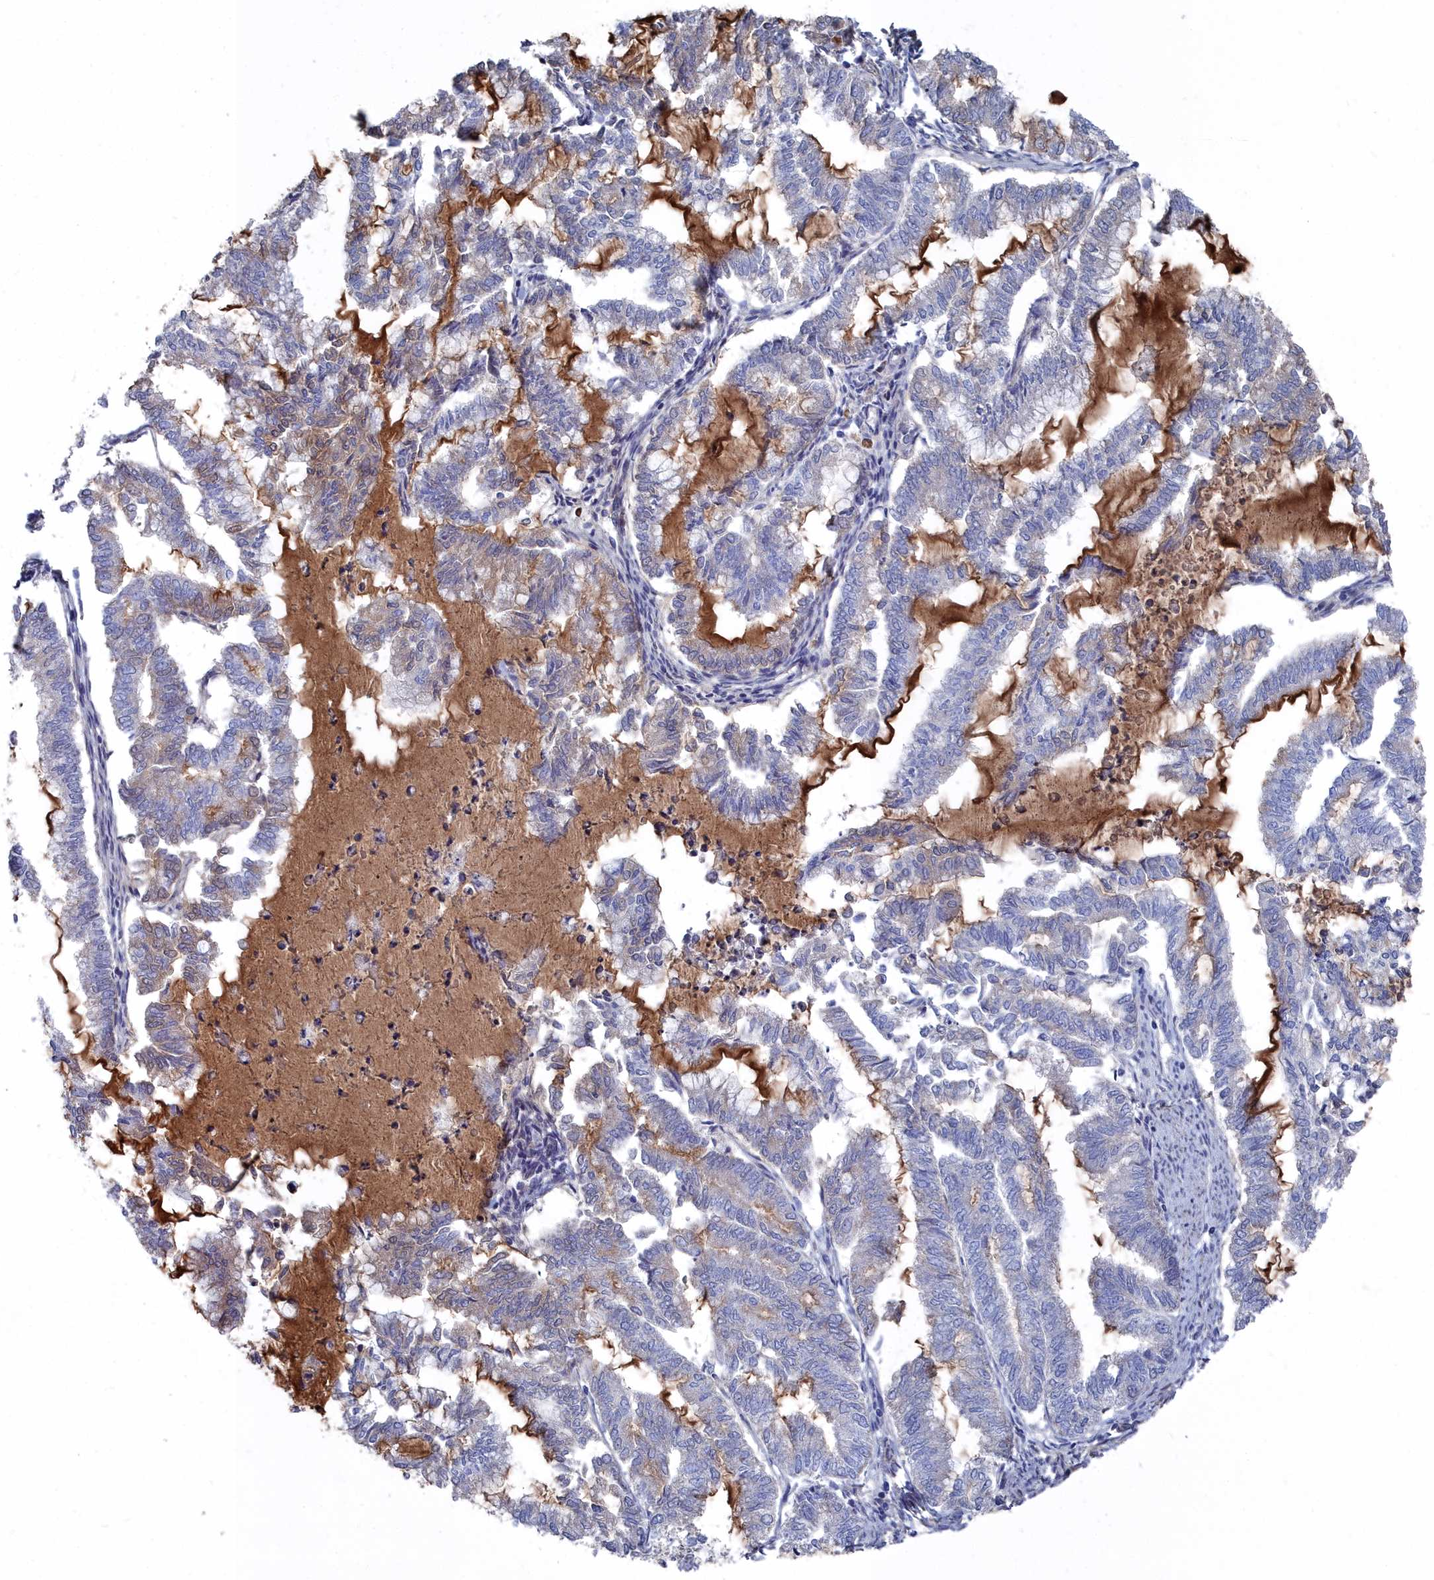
{"staining": {"intensity": "weak", "quantity": "<25%", "location": "cytoplasmic/membranous"}, "tissue": "endometrial cancer", "cell_type": "Tumor cells", "image_type": "cancer", "snomed": [{"axis": "morphology", "description": "Adenocarcinoma, NOS"}, {"axis": "topography", "description": "Endometrium"}], "caption": "An image of endometrial cancer stained for a protein reveals no brown staining in tumor cells.", "gene": "SHISAL2A", "patient": {"sex": "female", "age": 79}}